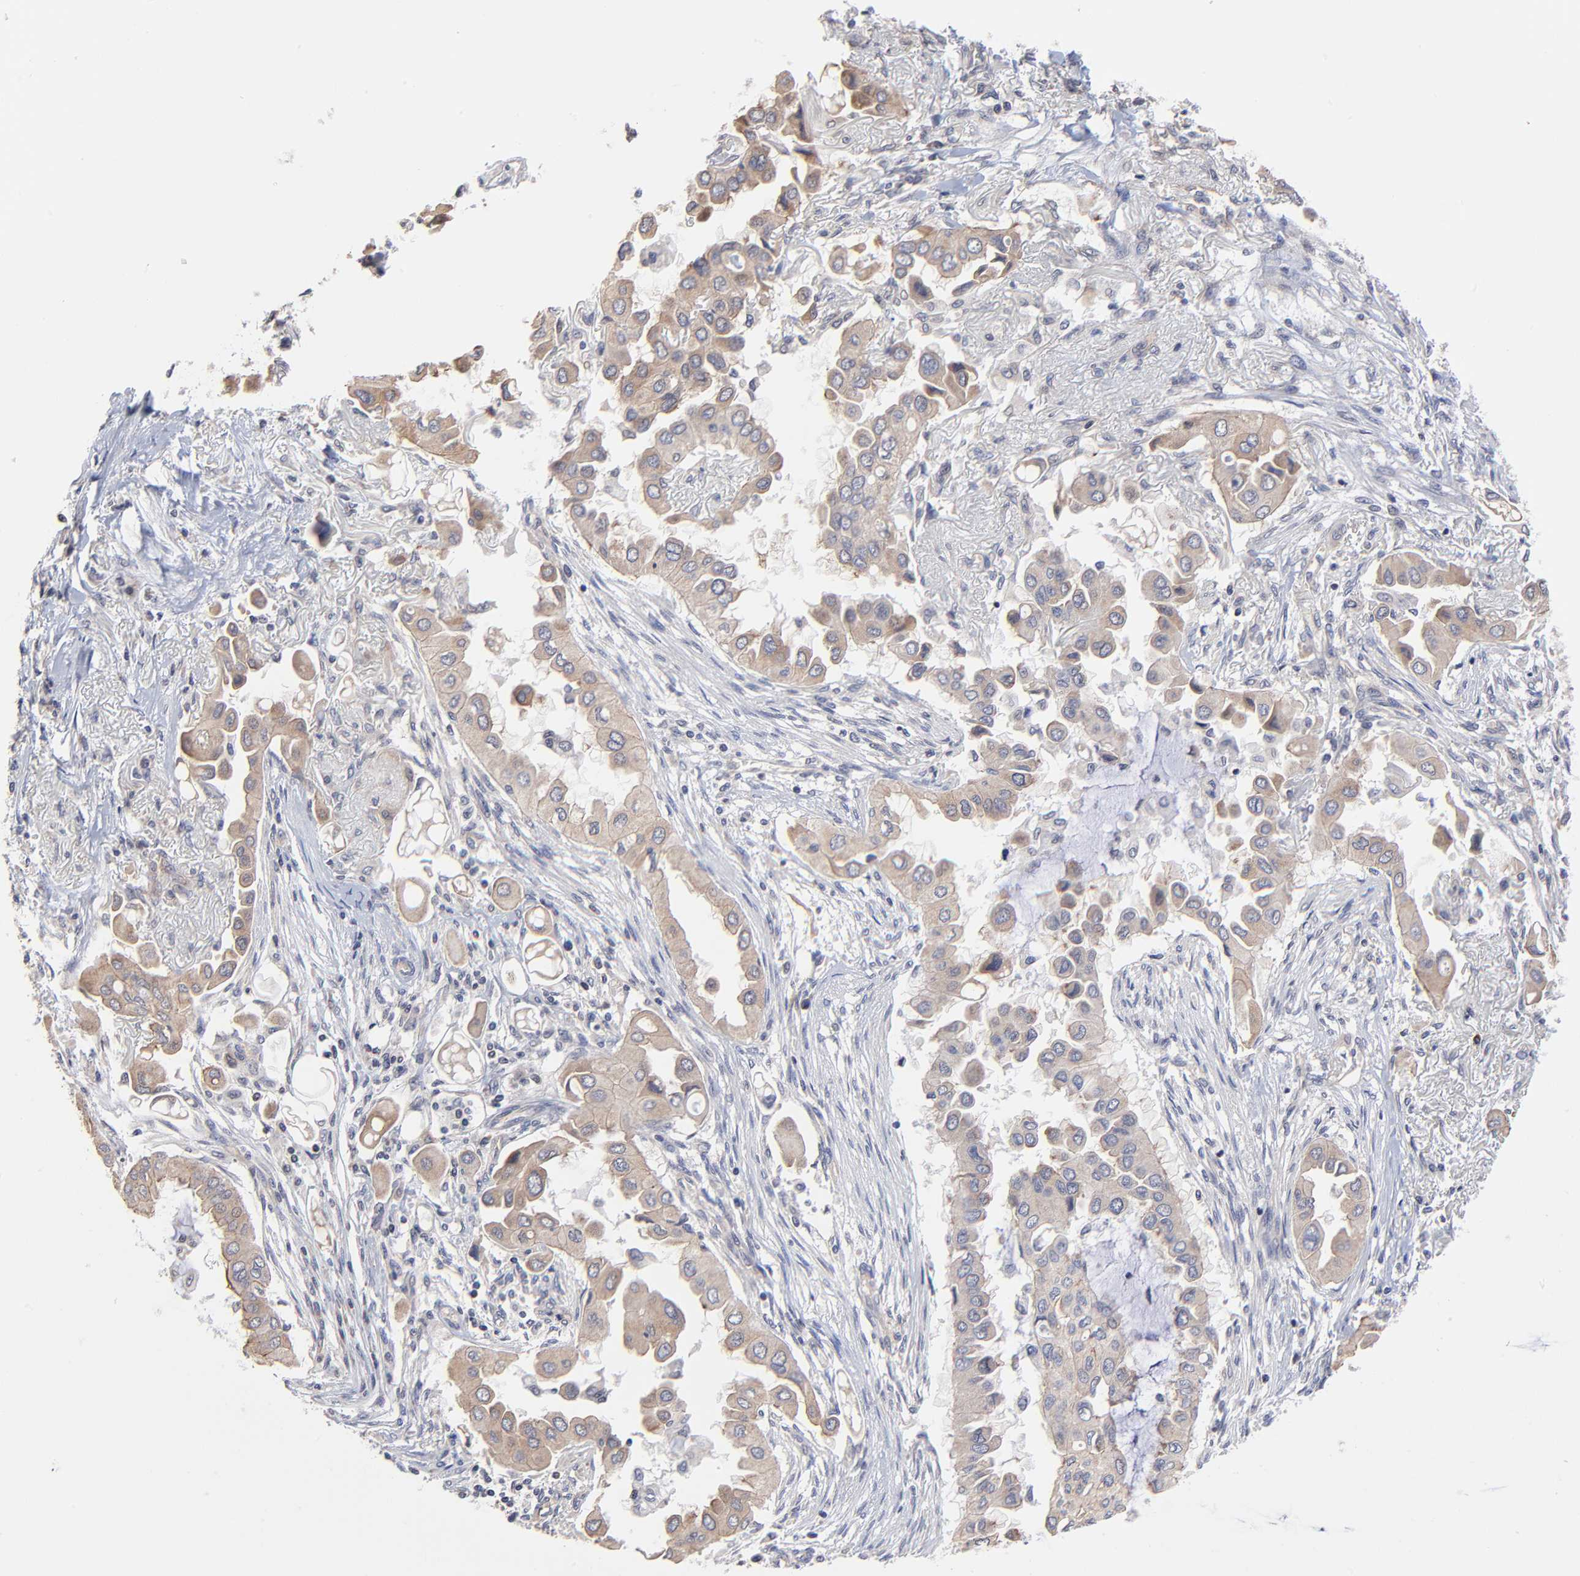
{"staining": {"intensity": "weak", "quantity": ">75%", "location": "cytoplasmic/membranous"}, "tissue": "lung cancer", "cell_type": "Tumor cells", "image_type": "cancer", "snomed": [{"axis": "morphology", "description": "Adenocarcinoma, NOS"}, {"axis": "topography", "description": "Lung"}], "caption": "Protein expression analysis of lung cancer (adenocarcinoma) displays weak cytoplasmic/membranous positivity in approximately >75% of tumor cells.", "gene": "FBXO8", "patient": {"sex": "female", "age": 76}}